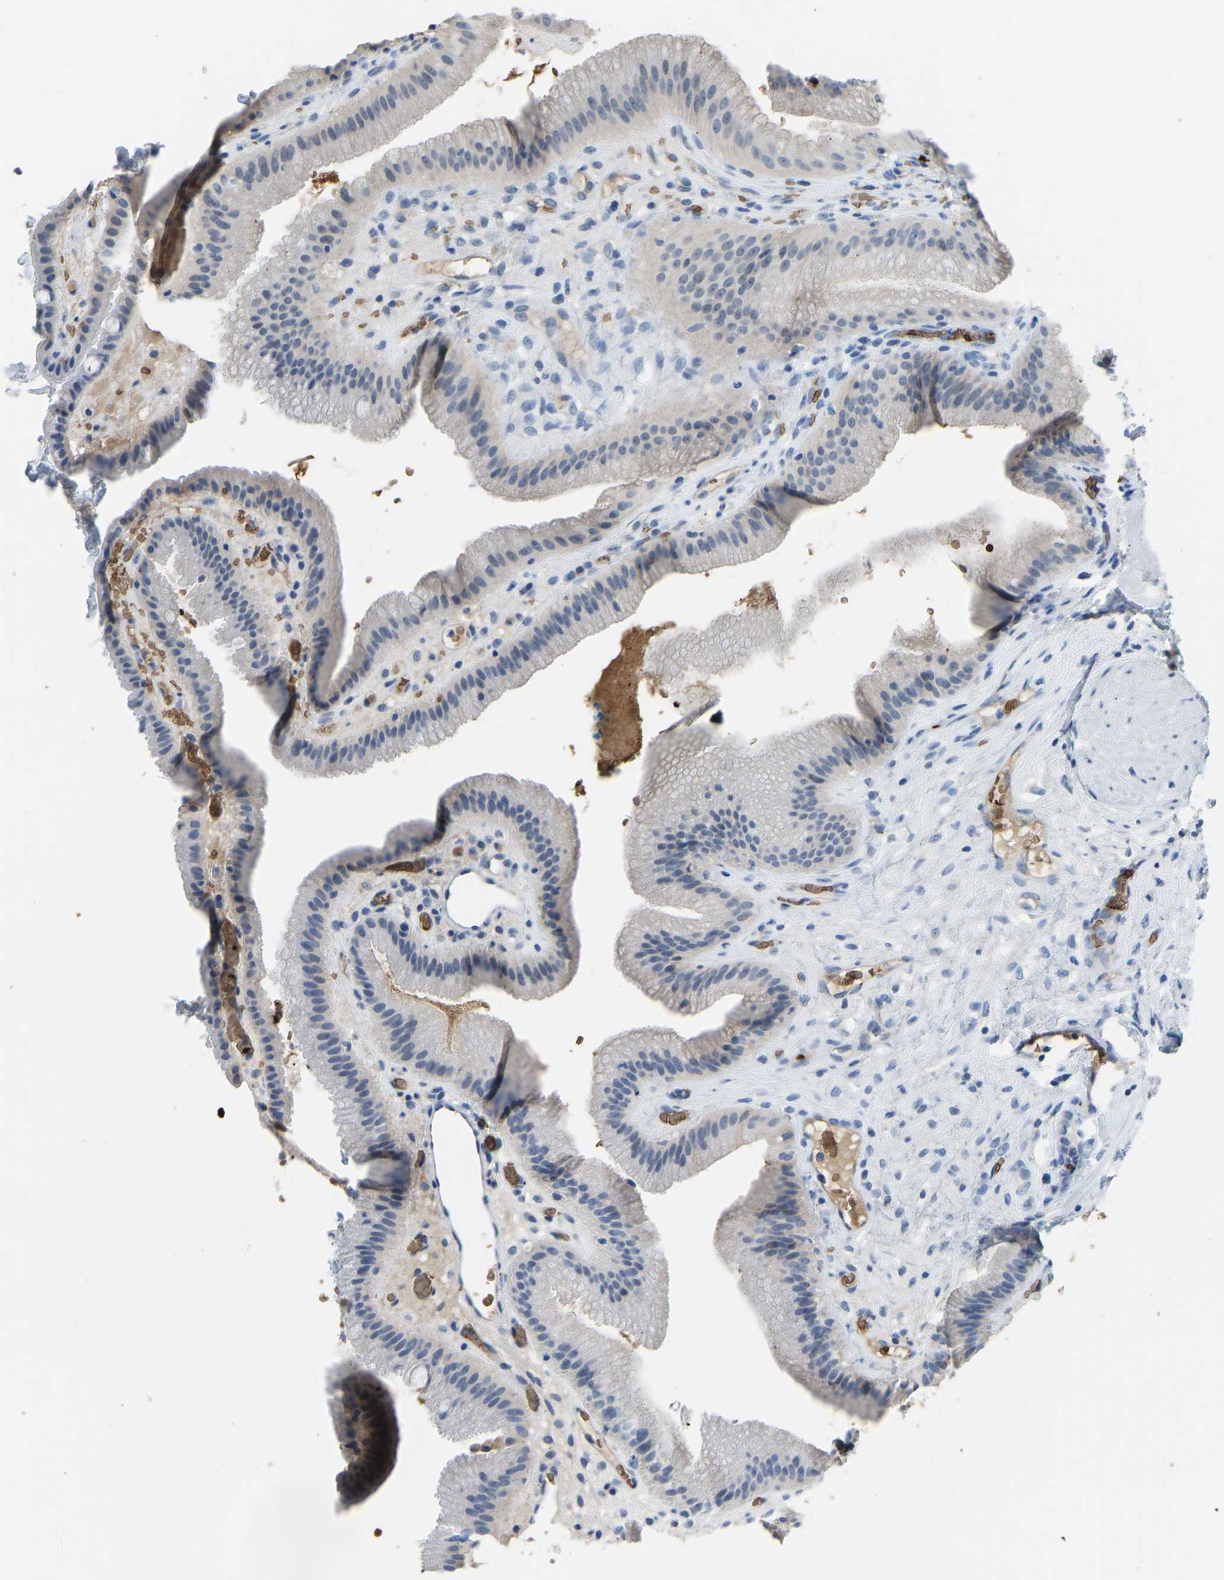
{"staining": {"intensity": "moderate", "quantity": "25%-75%", "location": "cytoplasmic/membranous"}, "tissue": "gallbladder", "cell_type": "Glandular cells", "image_type": "normal", "snomed": [{"axis": "morphology", "description": "Normal tissue, NOS"}, {"axis": "topography", "description": "Gallbladder"}], "caption": "Immunohistochemistry histopathology image of unremarkable gallbladder: human gallbladder stained using IHC reveals medium levels of moderate protein expression localized specifically in the cytoplasmic/membranous of glandular cells, appearing as a cytoplasmic/membranous brown color.", "gene": "PIGS", "patient": {"sex": "male", "age": 49}}